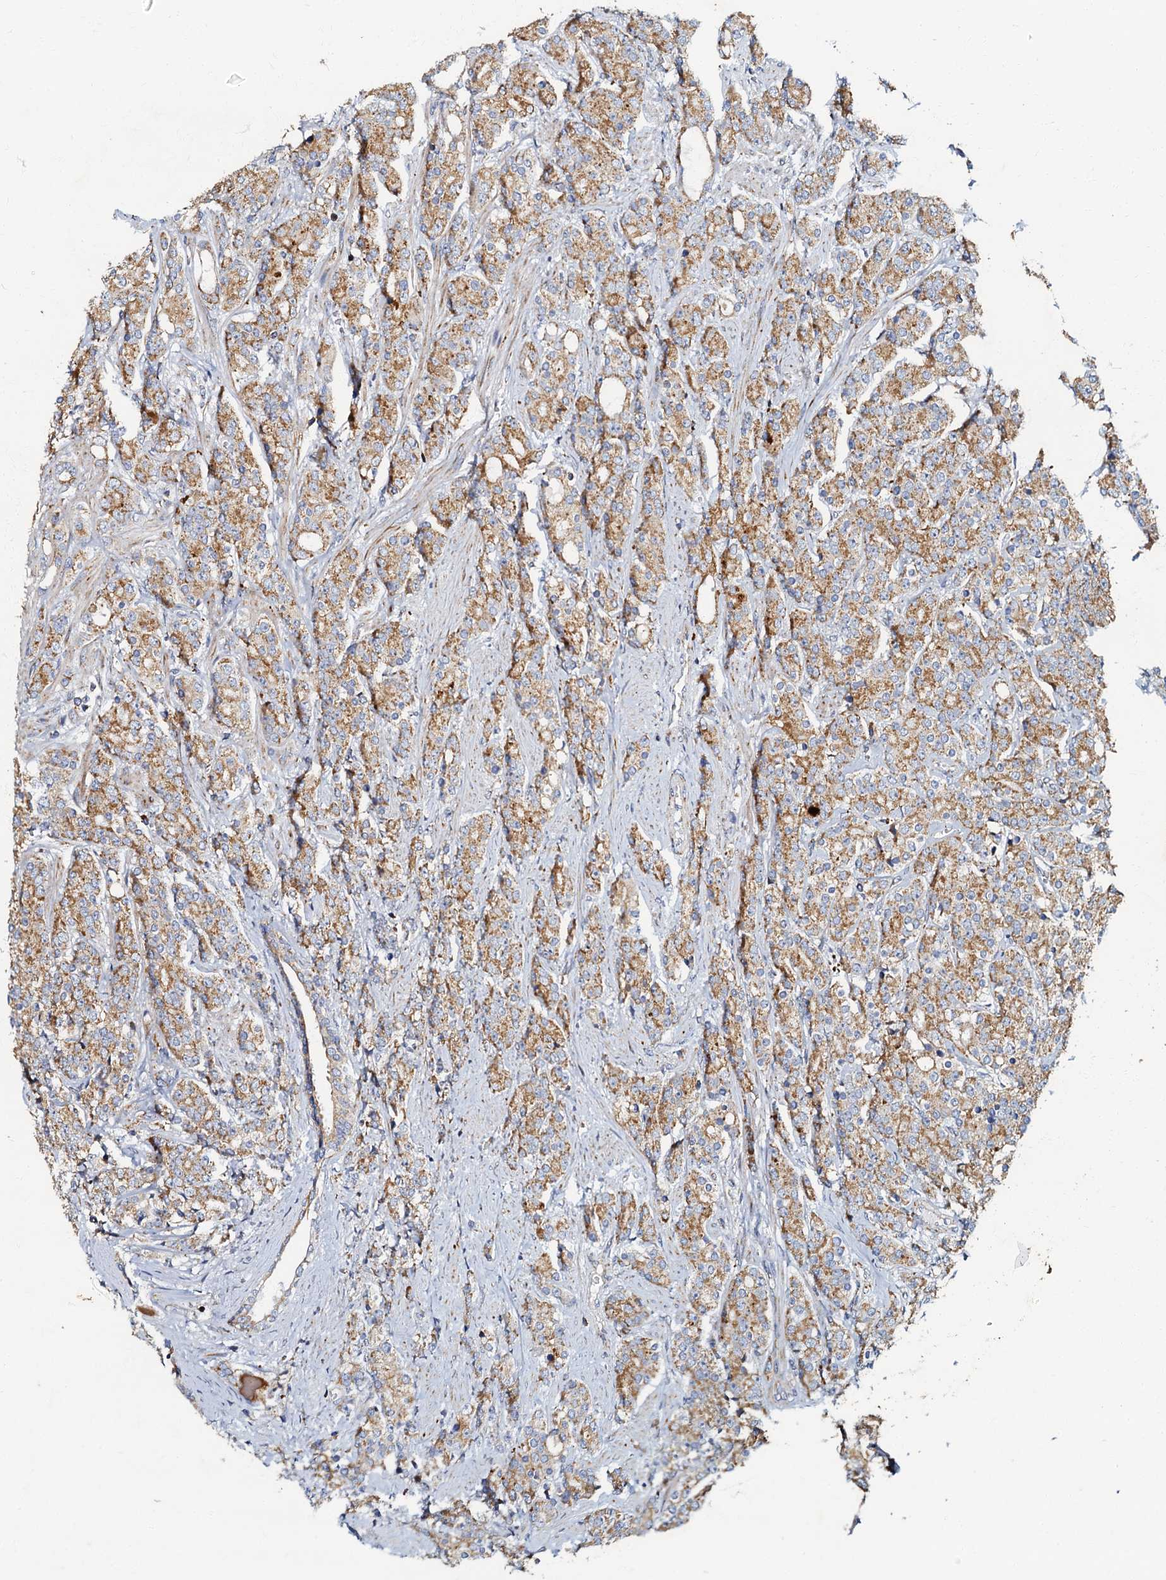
{"staining": {"intensity": "moderate", "quantity": ">75%", "location": "cytoplasmic/membranous"}, "tissue": "prostate cancer", "cell_type": "Tumor cells", "image_type": "cancer", "snomed": [{"axis": "morphology", "description": "Adenocarcinoma, High grade"}, {"axis": "topography", "description": "Prostate"}], "caption": "This micrograph demonstrates prostate cancer stained with IHC to label a protein in brown. The cytoplasmic/membranous of tumor cells show moderate positivity for the protein. Nuclei are counter-stained blue.", "gene": "NDUFA12", "patient": {"sex": "male", "age": 62}}